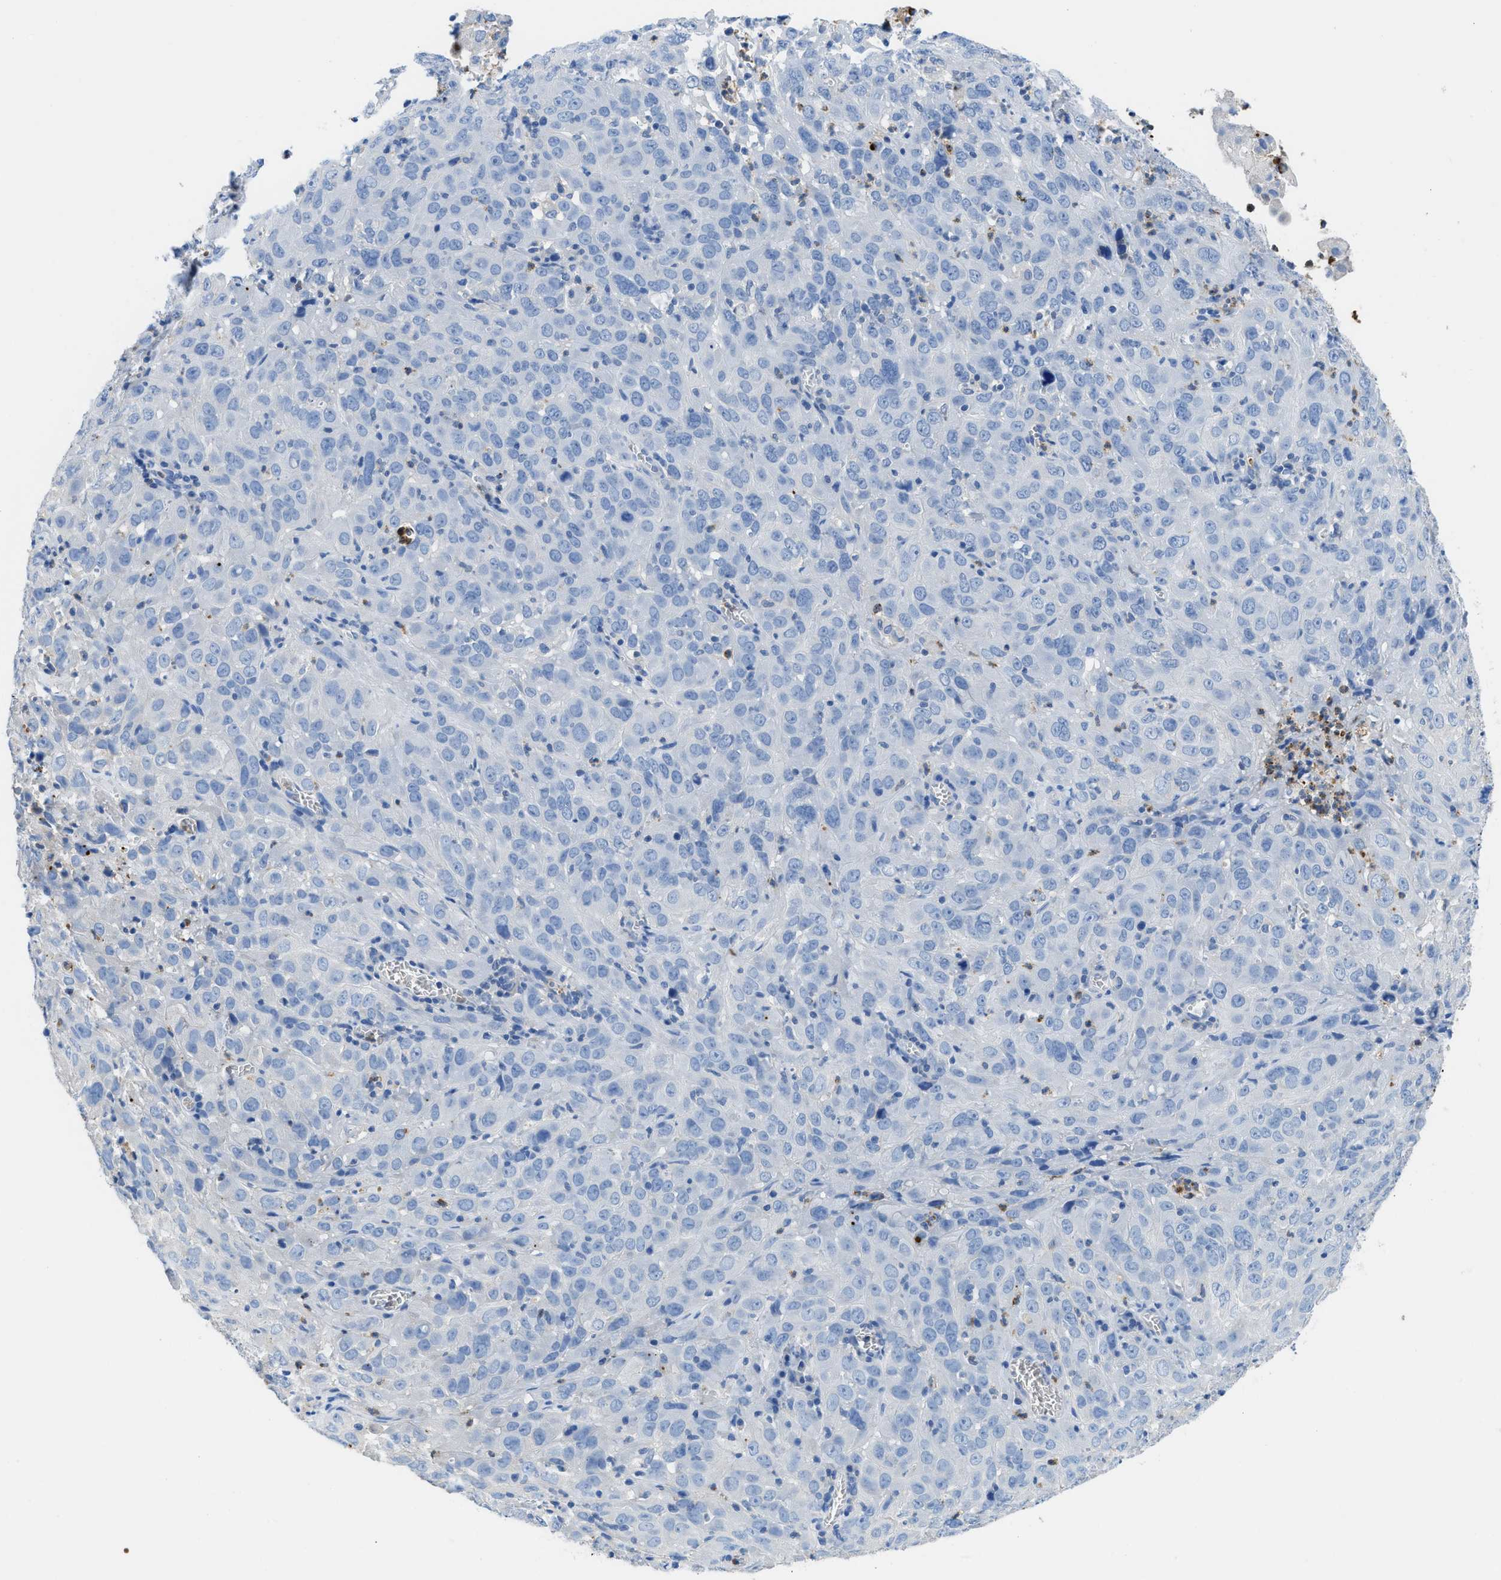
{"staining": {"intensity": "negative", "quantity": "none", "location": "none"}, "tissue": "cervical cancer", "cell_type": "Tumor cells", "image_type": "cancer", "snomed": [{"axis": "morphology", "description": "Squamous cell carcinoma, NOS"}, {"axis": "topography", "description": "Cervix"}], "caption": "This is a photomicrograph of immunohistochemistry (IHC) staining of squamous cell carcinoma (cervical), which shows no positivity in tumor cells. (DAB (3,3'-diaminobenzidine) immunohistochemistry with hematoxylin counter stain).", "gene": "NEB", "patient": {"sex": "female", "age": 32}}